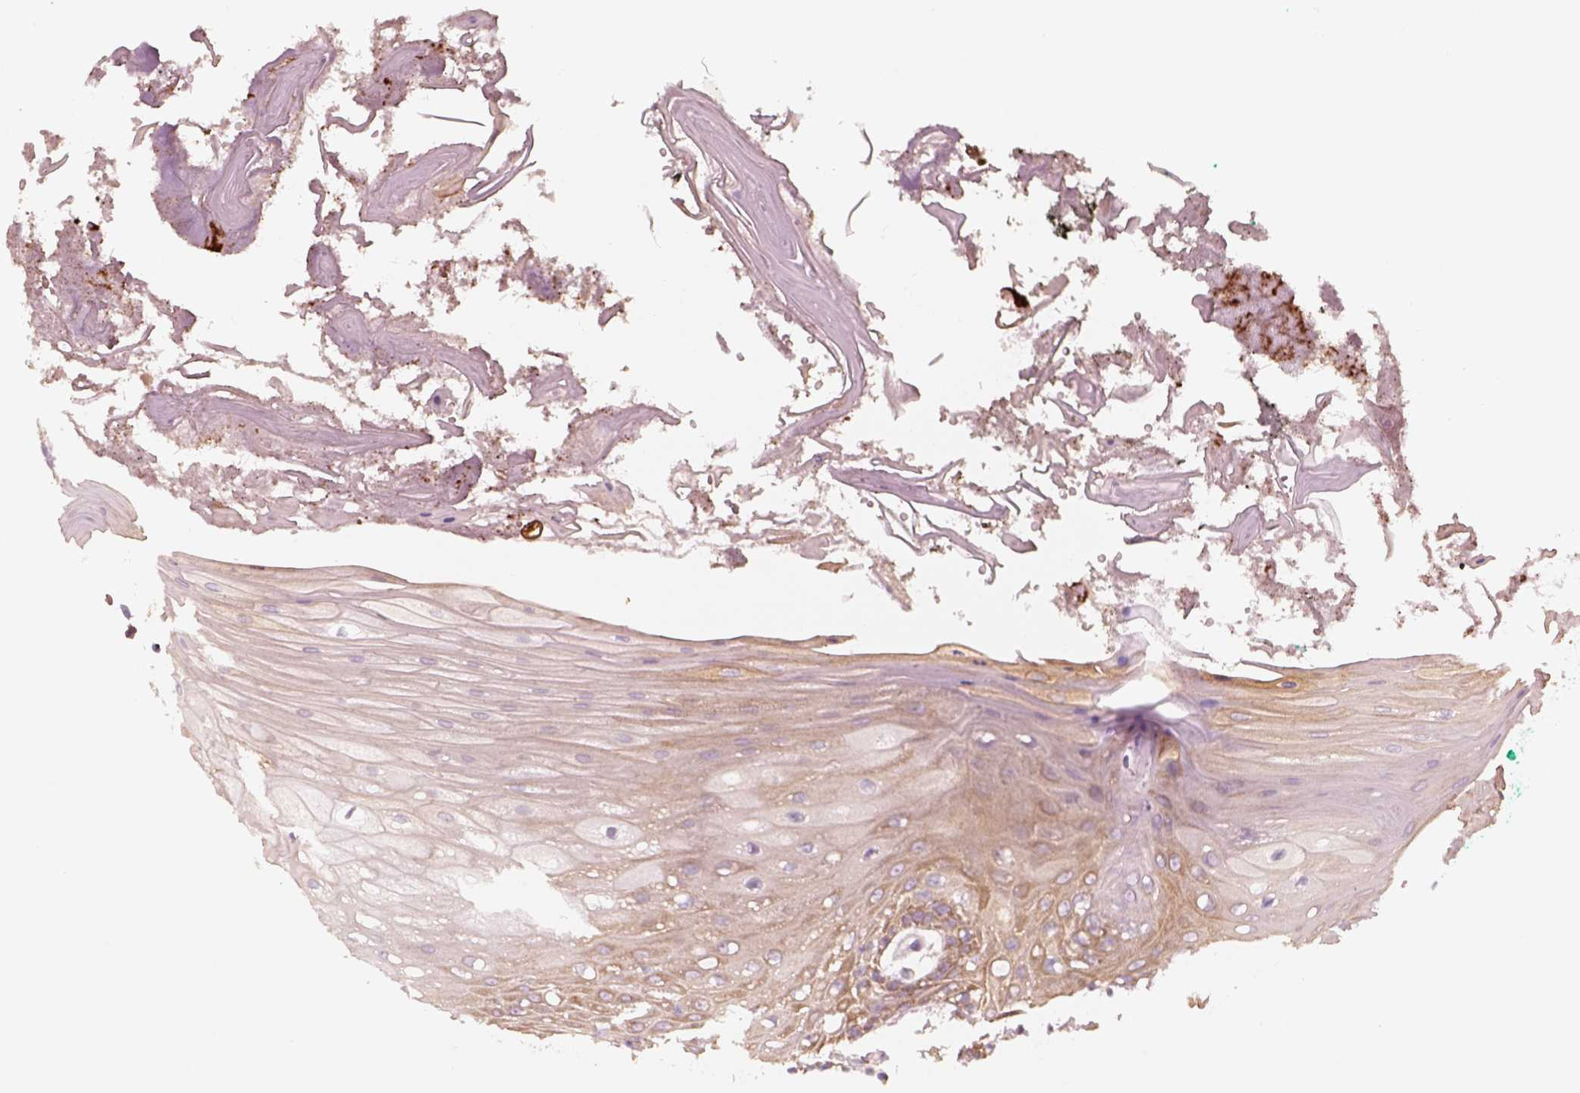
{"staining": {"intensity": "weak", "quantity": "25%-75%", "location": "cytoplasmic/membranous"}, "tissue": "oral mucosa", "cell_type": "Squamous epithelial cells", "image_type": "normal", "snomed": [{"axis": "morphology", "description": "Normal tissue, NOS"}, {"axis": "morphology", "description": "Squamous cell carcinoma, NOS"}, {"axis": "topography", "description": "Oral tissue"}, {"axis": "topography", "description": "Head-Neck"}], "caption": "Oral mucosa stained with a brown dye shows weak cytoplasmic/membranous positive positivity in about 25%-75% of squamous epithelial cells.", "gene": "RAB3C", "patient": {"sex": "male", "age": 69}}